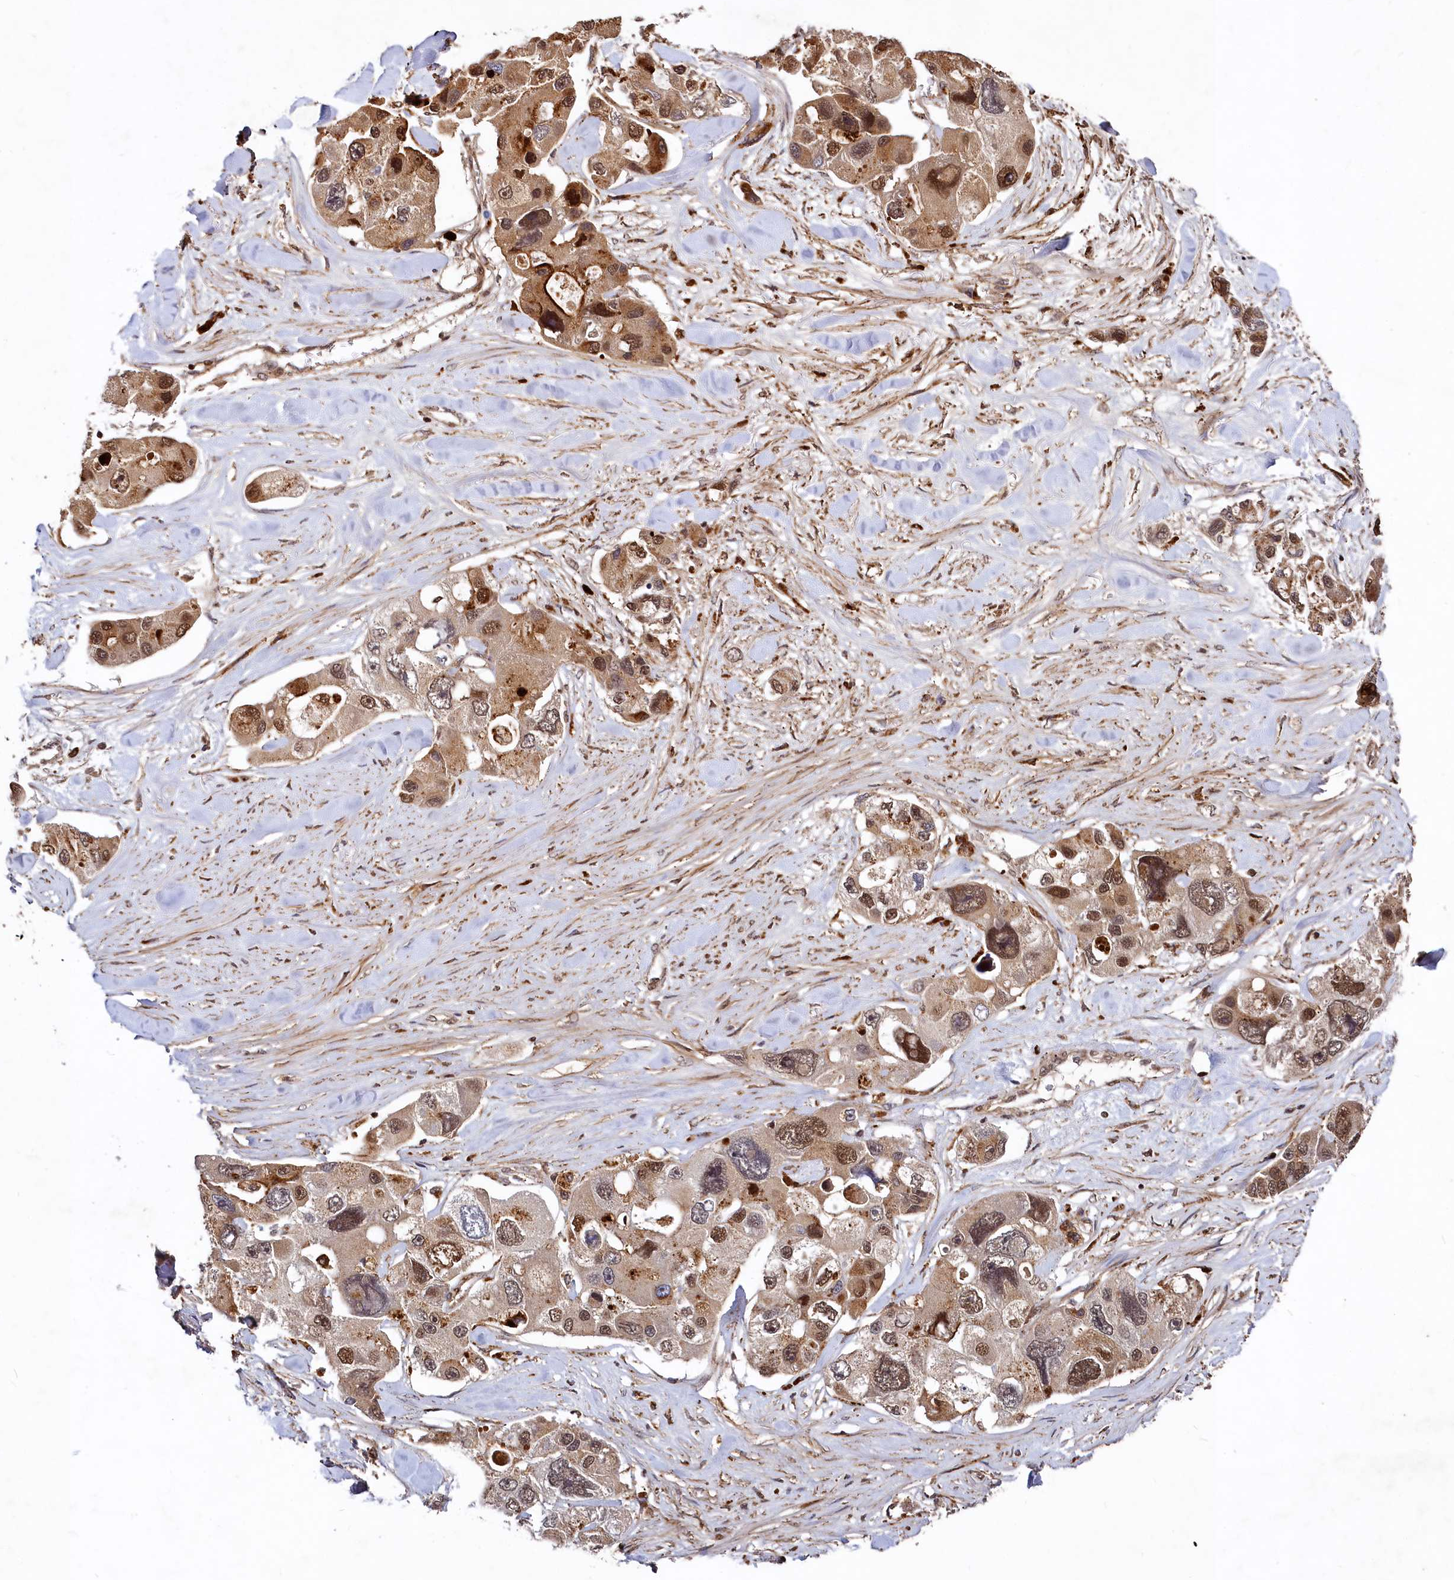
{"staining": {"intensity": "strong", "quantity": "25%-75%", "location": "cytoplasmic/membranous,nuclear"}, "tissue": "lung cancer", "cell_type": "Tumor cells", "image_type": "cancer", "snomed": [{"axis": "morphology", "description": "Adenocarcinoma, NOS"}, {"axis": "topography", "description": "Lung"}], "caption": "Immunohistochemistry (DAB) staining of human lung cancer (adenocarcinoma) demonstrates strong cytoplasmic/membranous and nuclear protein expression in approximately 25%-75% of tumor cells.", "gene": "TRIM23", "patient": {"sex": "female", "age": 54}}